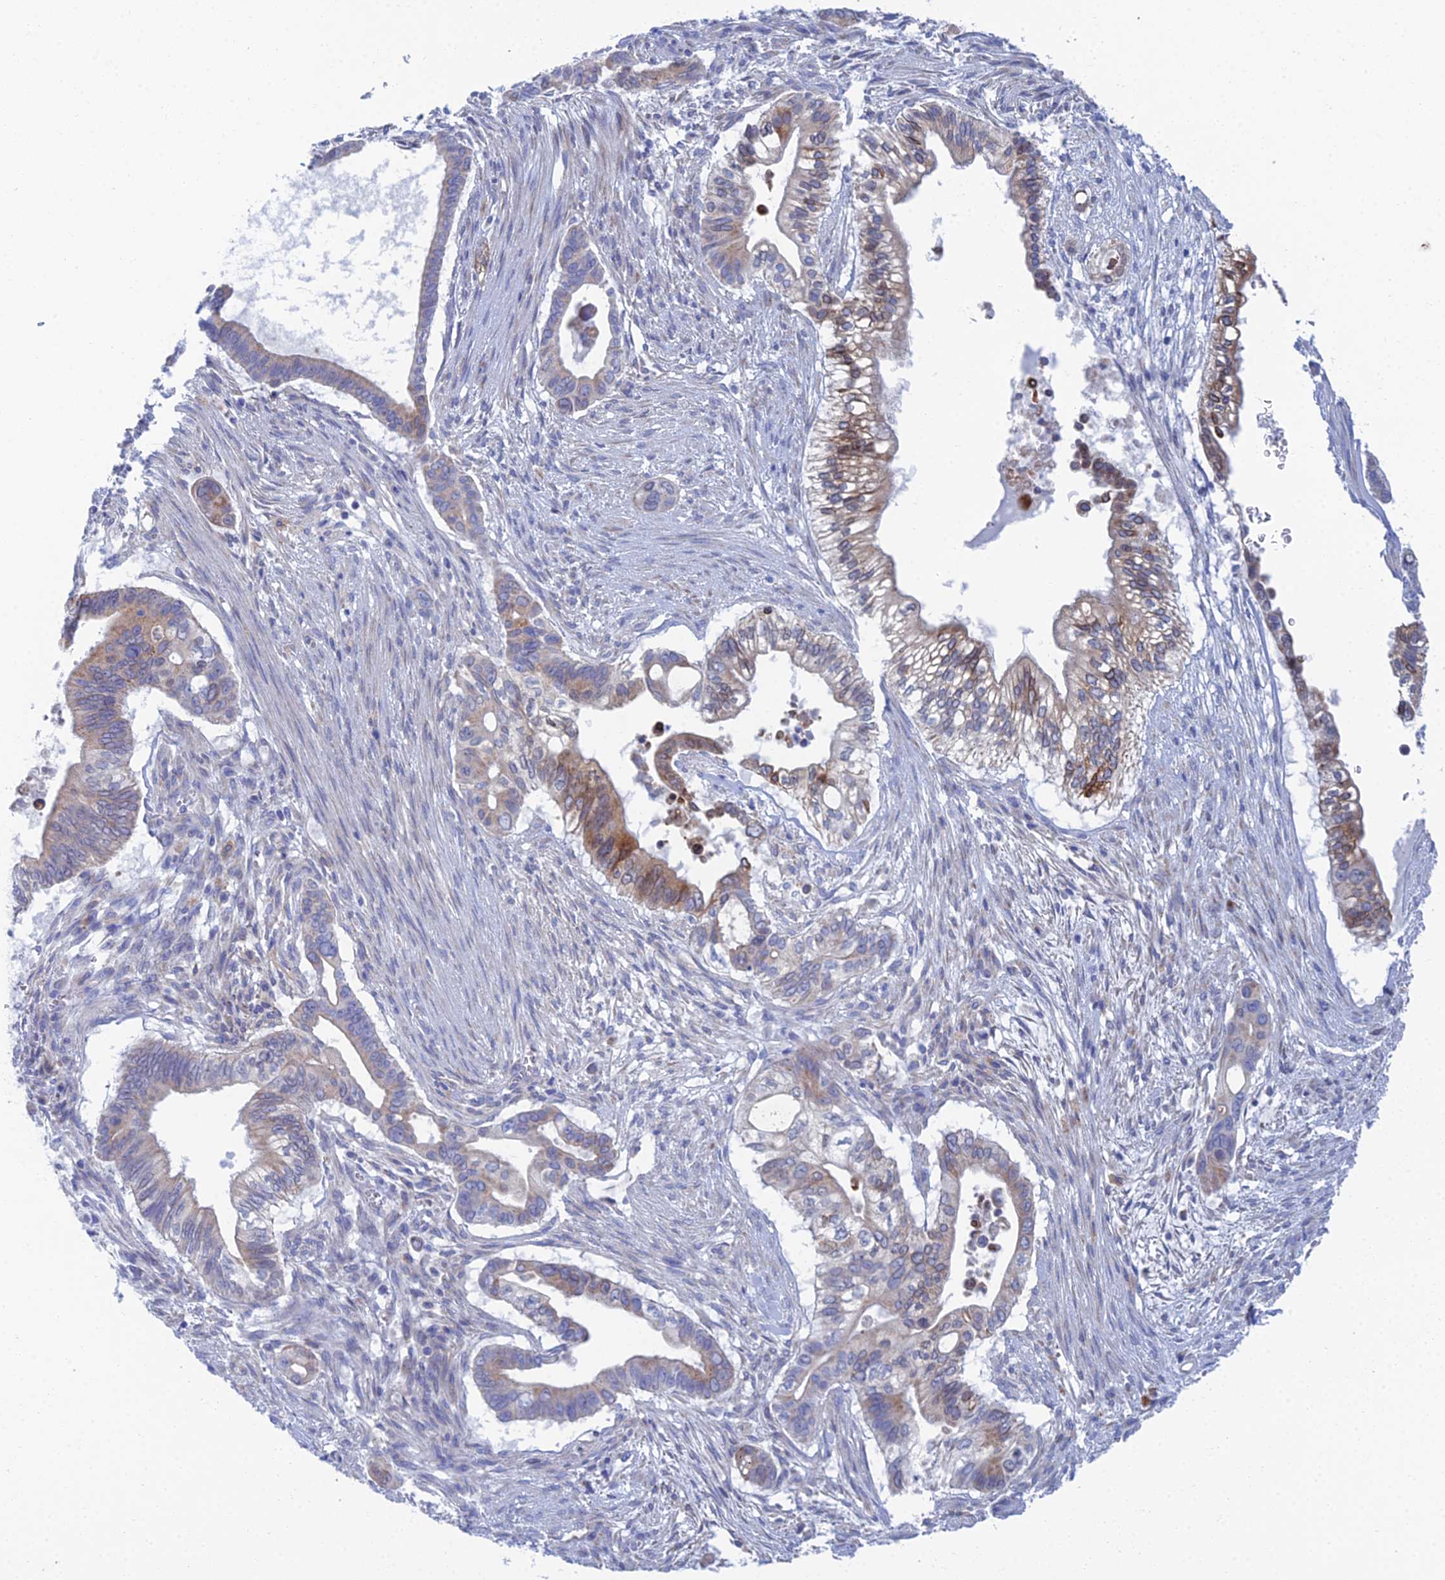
{"staining": {"intensity": "moderate", "quantity": "<25%", "location": "cytoplasmic/membranous"}, "tissue": "pancreatic cancer", "cell_type": "Tumor cells", "image_type": "cancer", "snomed": [{"axis": "morphology", "description": "Adenocarcinoma, NOS"}, {"axis": "topography", "description": "Pancreas"}], "caption": "Pancreatic cancer (adenocarcinoma) stained with a protein marker exhibits moderate staining in tumor cells.", "gene": "CFAP210", "patient": {"sex": "male", "age": 68}}